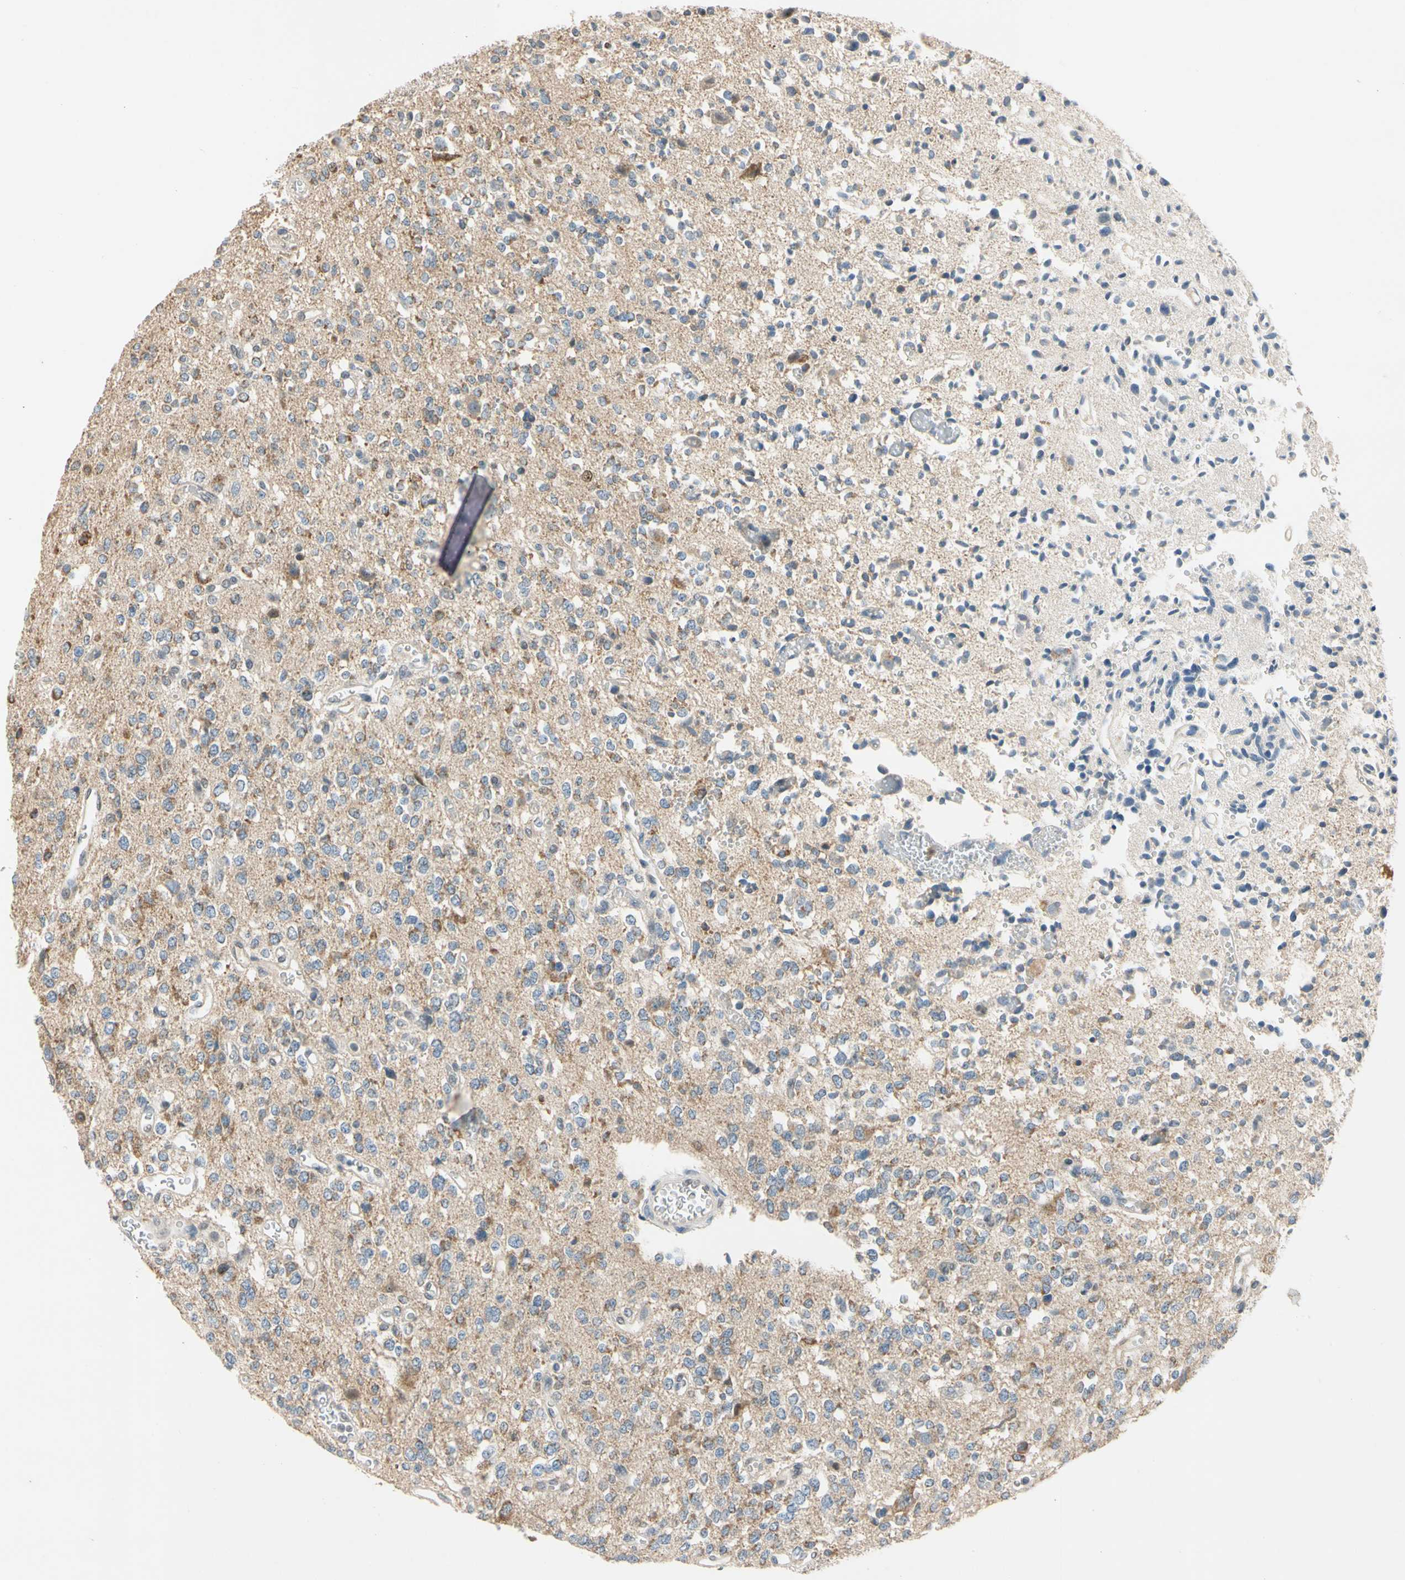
{"staining": {"intensity": "moderate", "quantity": "25%-75%", "location": "cytoplasmic/membranous"}, "tissue": "glioma", "cell_type": "Tumor cells", "image_type": "cancer", "snomed": [{"axis": "morphology", "description": "Glioma, malignant, Low grade"}, {"axis": "topography", "description": "Brain"}], "caption": "Immunohistochemistry (IHC) of low-grade glioma (malignant) reveals medium levels of moderate cytoplasmic/membranous staining in about 25%-75% of tumor cells.", "gene": "RIOX2", "patient": {"sex": "male", "age": 38}}